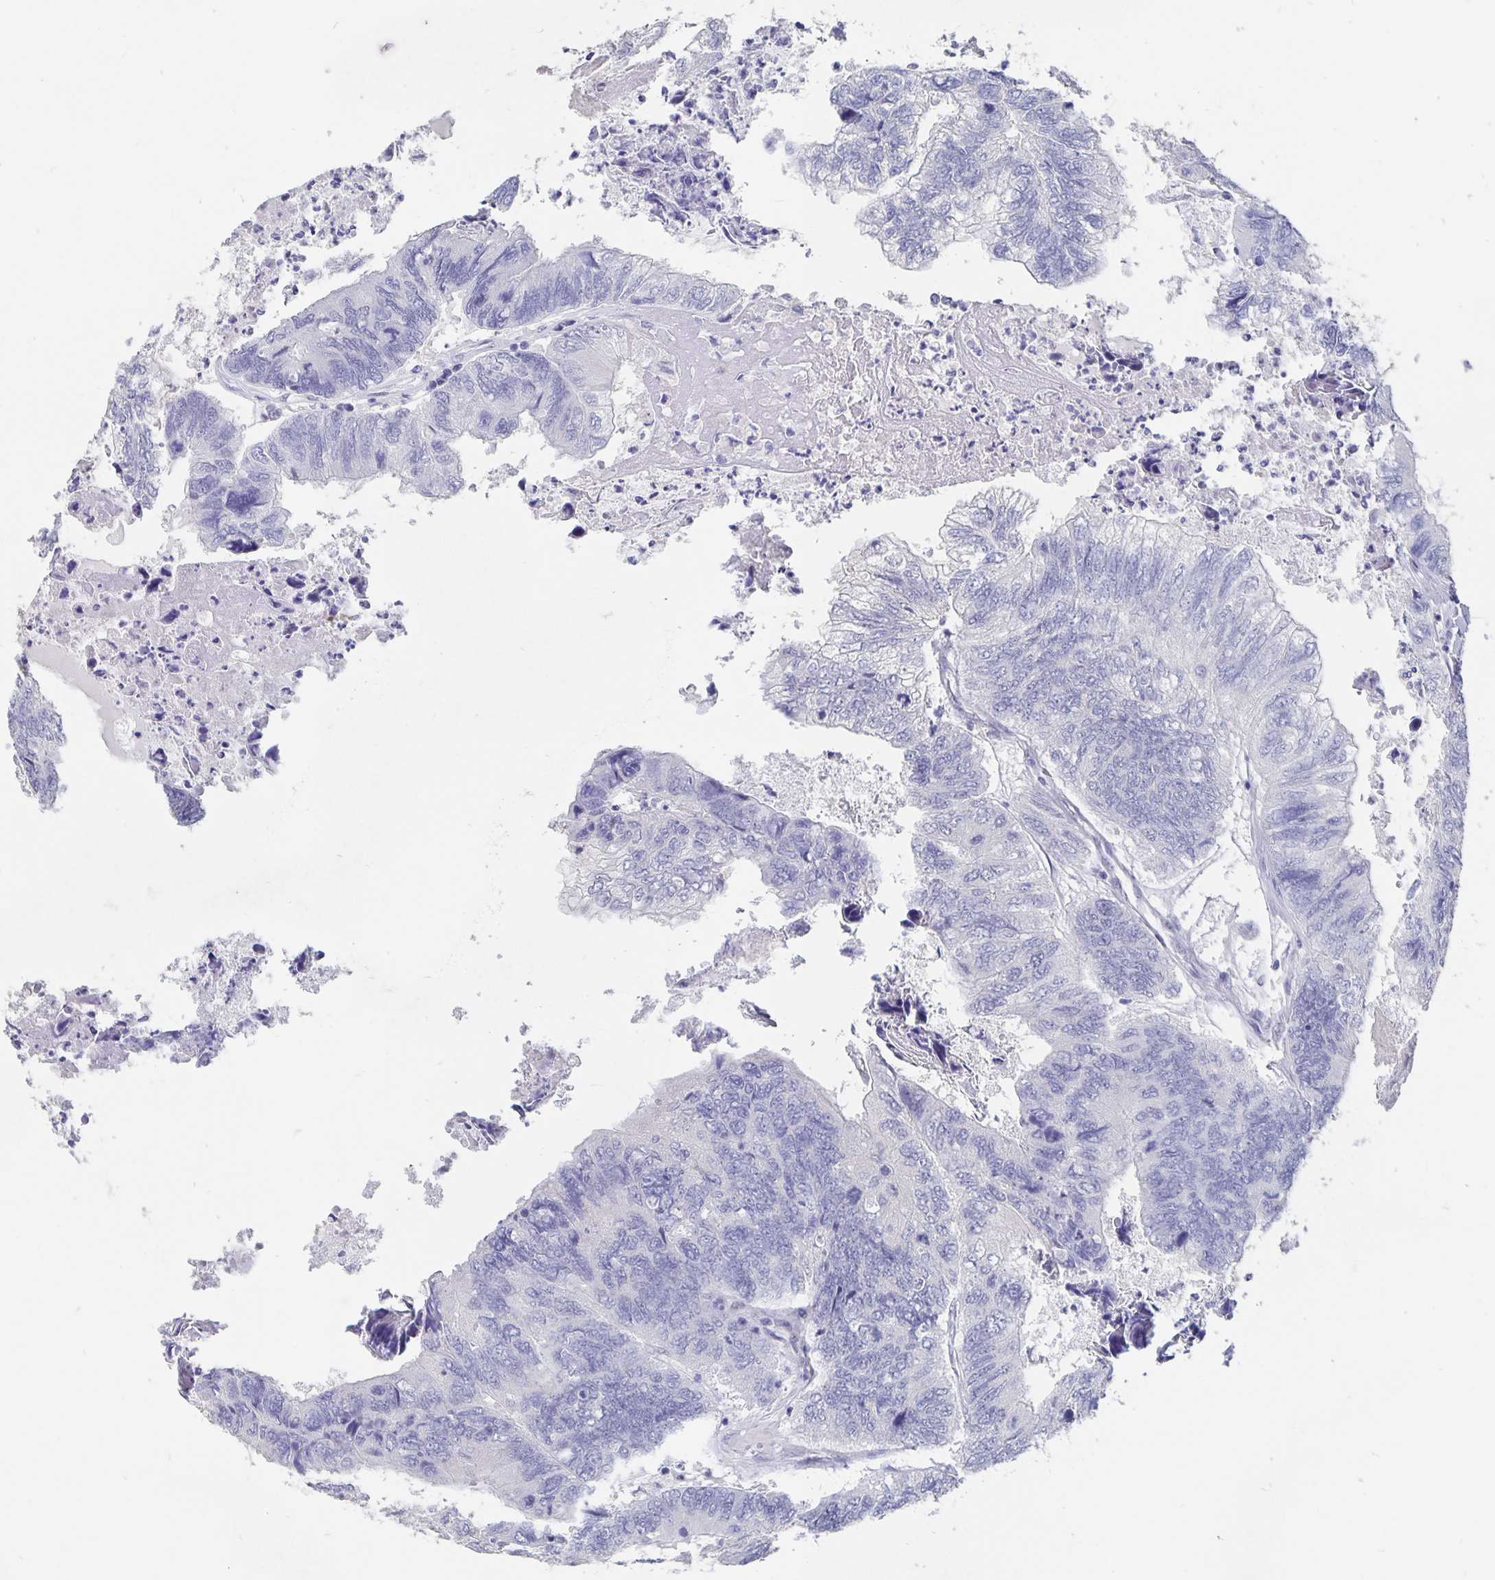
{"staining": {"intensity": "negative", "quantity": "none", "location": "none"}, "tissue": "colorectal cancer", "cell_type": "Tumor cells", "image_type": "cancer", "snomed": [{"axis": "morphology", "description": "Adenocarcinoma, NOS"}, {"axis": "topography", "description": "Colon"}], "caption": "This photomicrograph is of adenocarcinoma (colorectal) stained with immunohistochemistry (IHC) to label a protein in brown with the nuclei are counter-stained blue. There is no staining in tumor cells.", "gene": "SMOC1", "patient": {"sex": "female", "age": 67}}